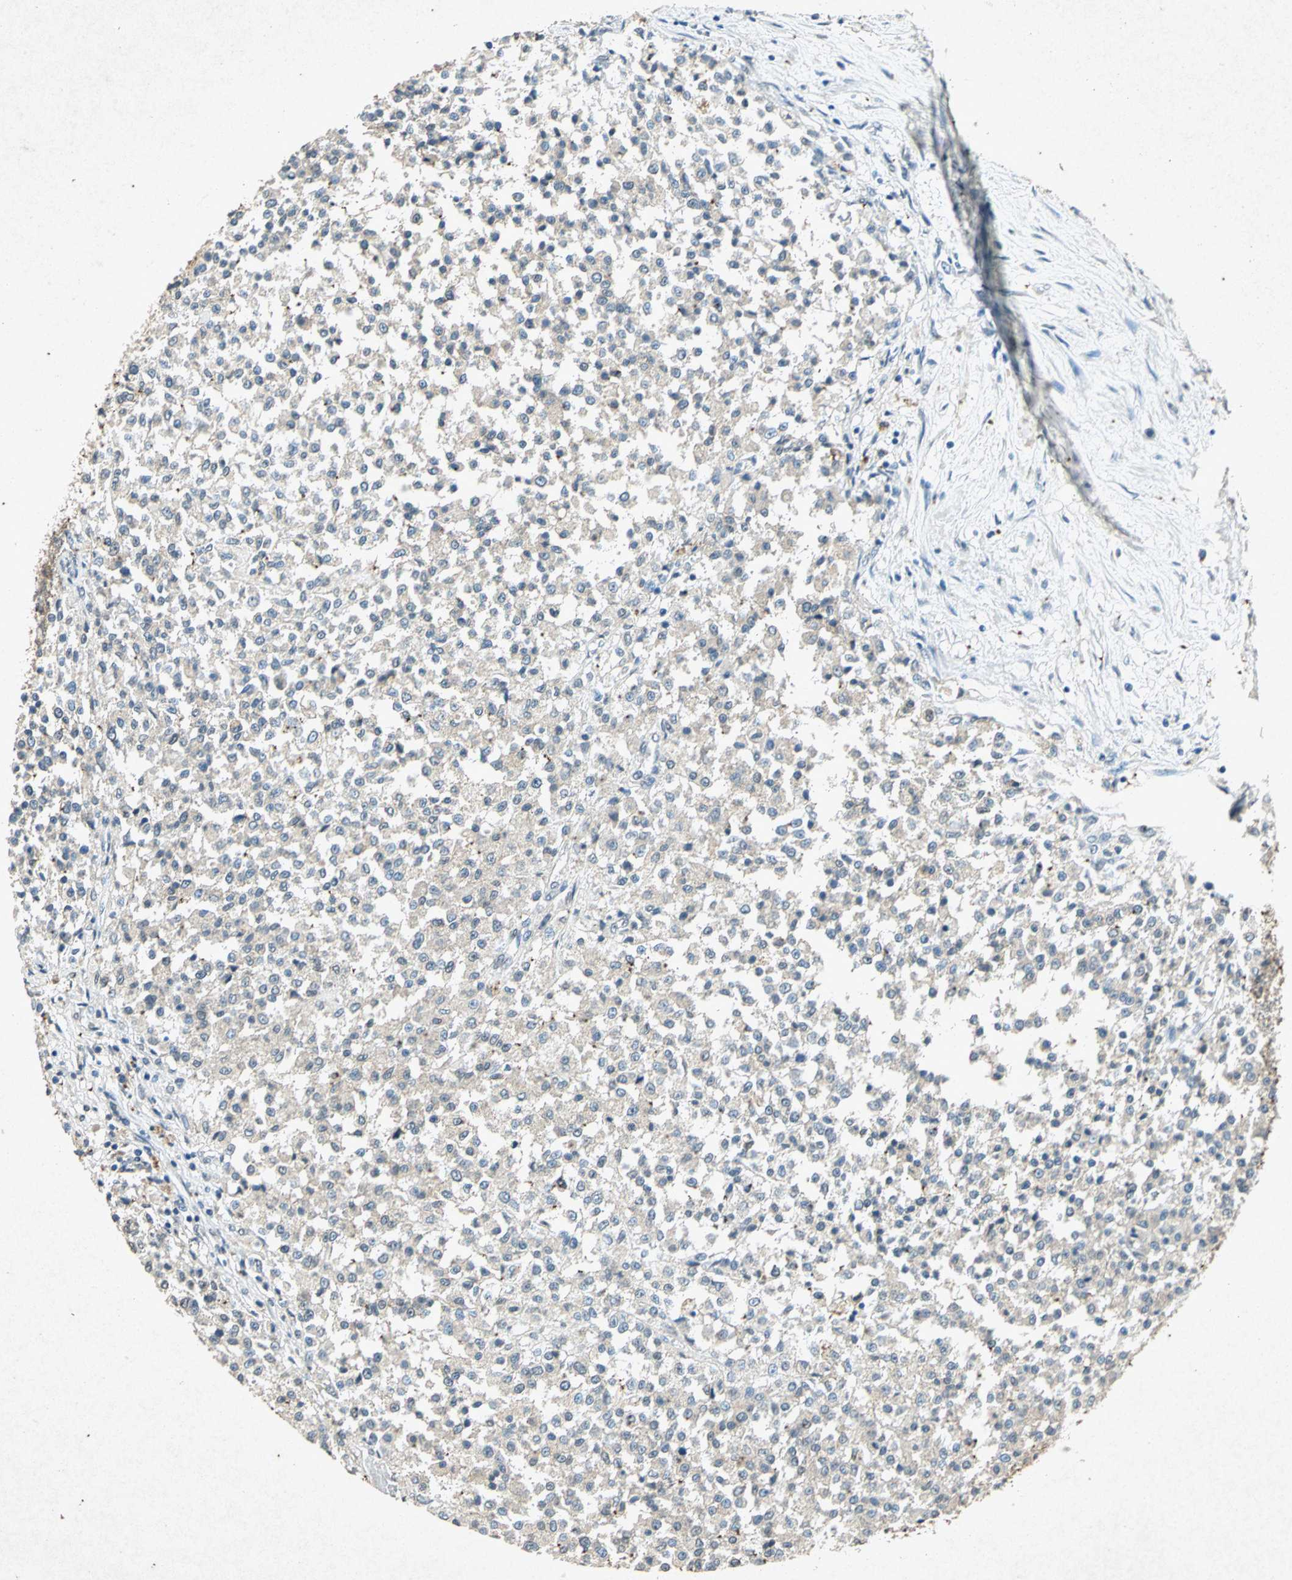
{"staining": {"intensity": "negative", "quantity": "none", "location": "none"}, "tissue": "testis cancer", "cell_type": "Tumor cells", "image_type": "cancer", "snomed": [{"axis": "morphology", "description": "Seminoma, NOS"}, {"axis": "topography", "description": "Testis"}], "caption": "Protein analysis of testis seminoma displays no significant staining in tumor cells.", "gene": "PSEN1", "patient": {"sex": "male", "age": 59}}